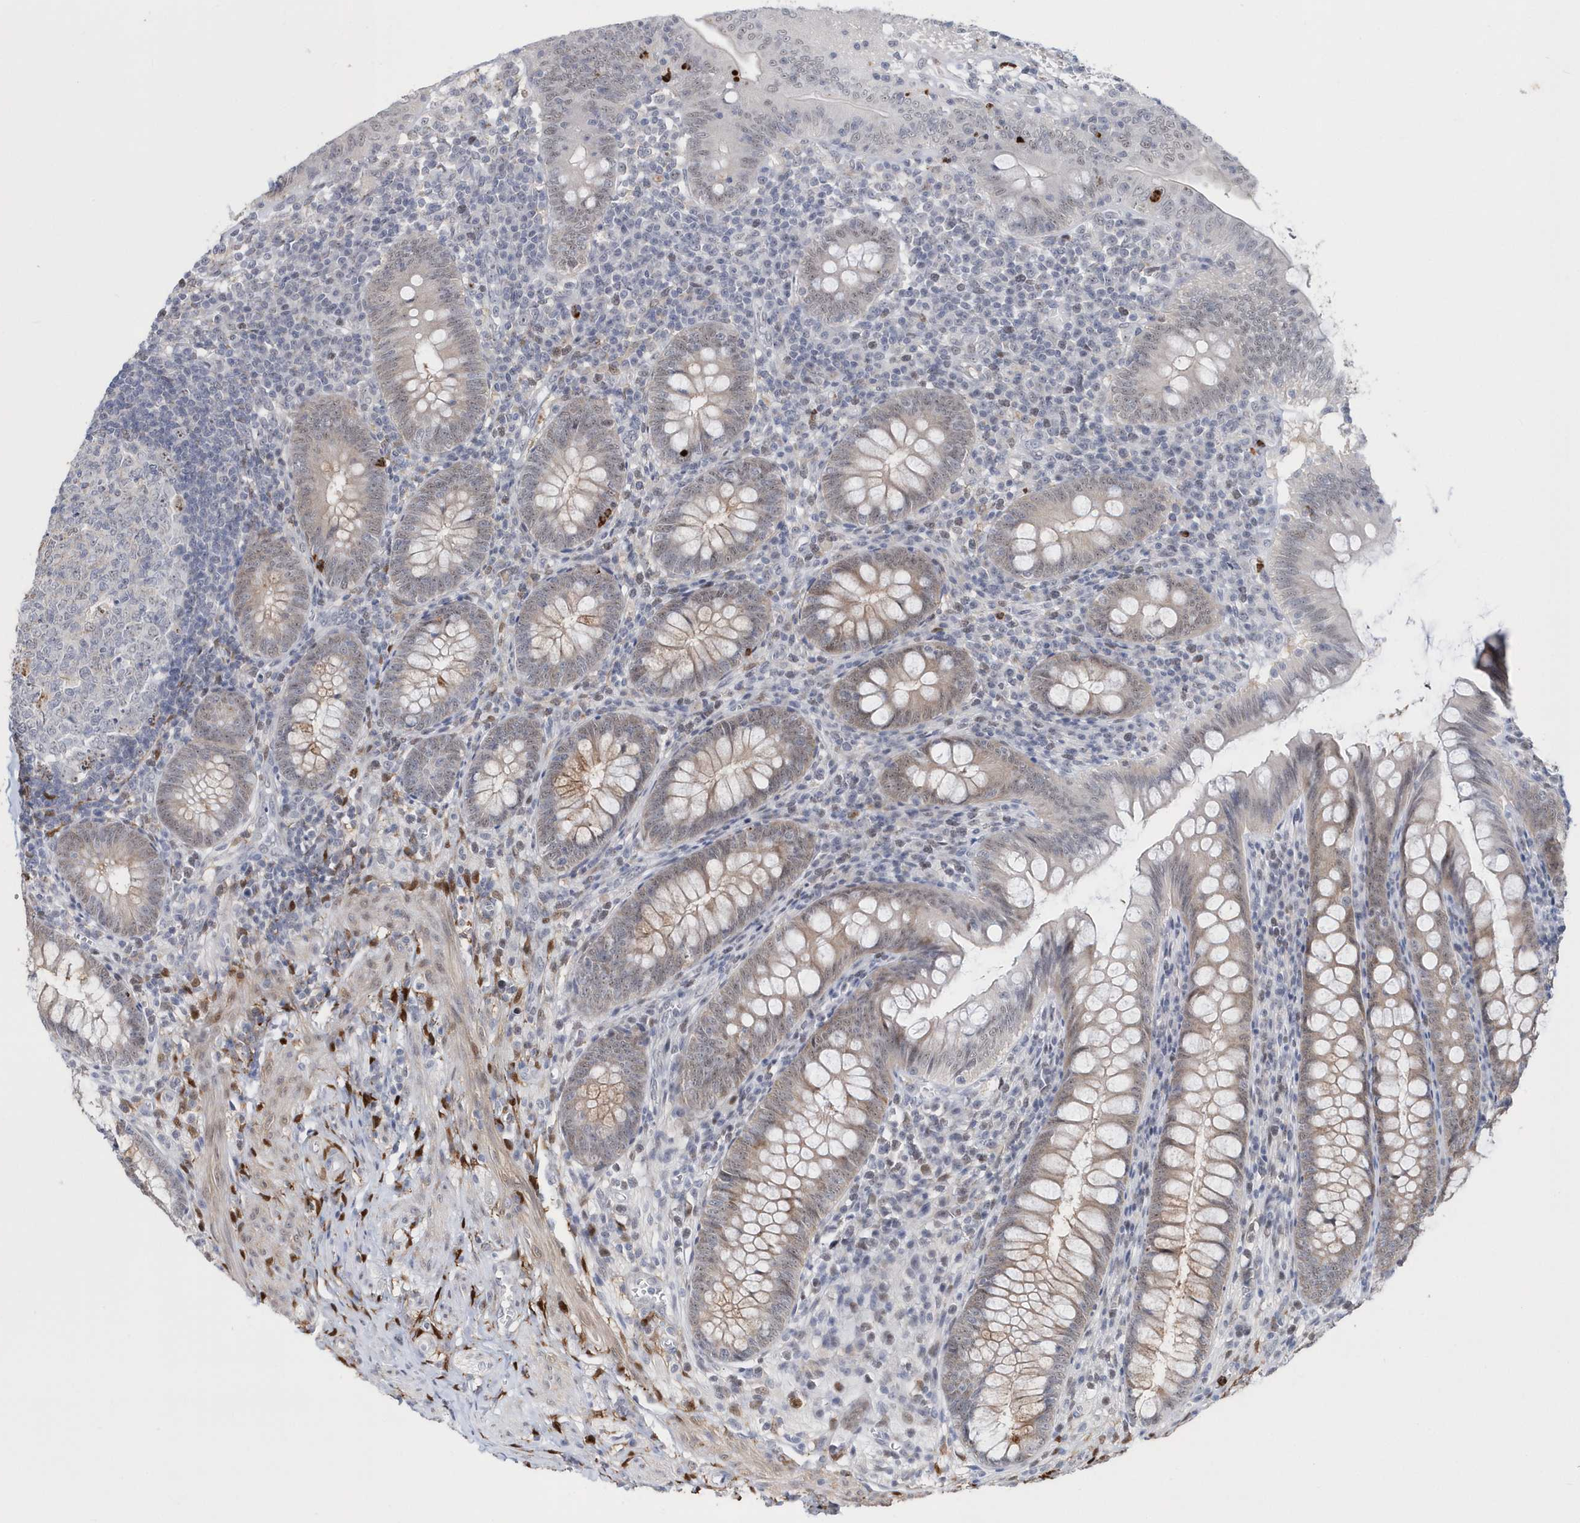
{"staining": {"intensity": "moderate", "quantity": "25%-75%", "location": "cytoplasmic/membranous,nuclear"}, "tissue": "appendix", "cell_type": "Glandular cells", "image_type": "normal", "snomed": [{"axis": "morphology", "description": "Normal tissue, NOS"}, {"axis": "topography", "description": "Appendix"}], "caption": "Immunohistochemical staining of unremarkable human appendix exhibits 25%-75% levels of moderate cytoplasmic/membranous,nuclear protein positivity in approximately 25%-75% of glandular cells.", "gene": "ASCL4", "patient": {"sex": "male", "age": 14}}